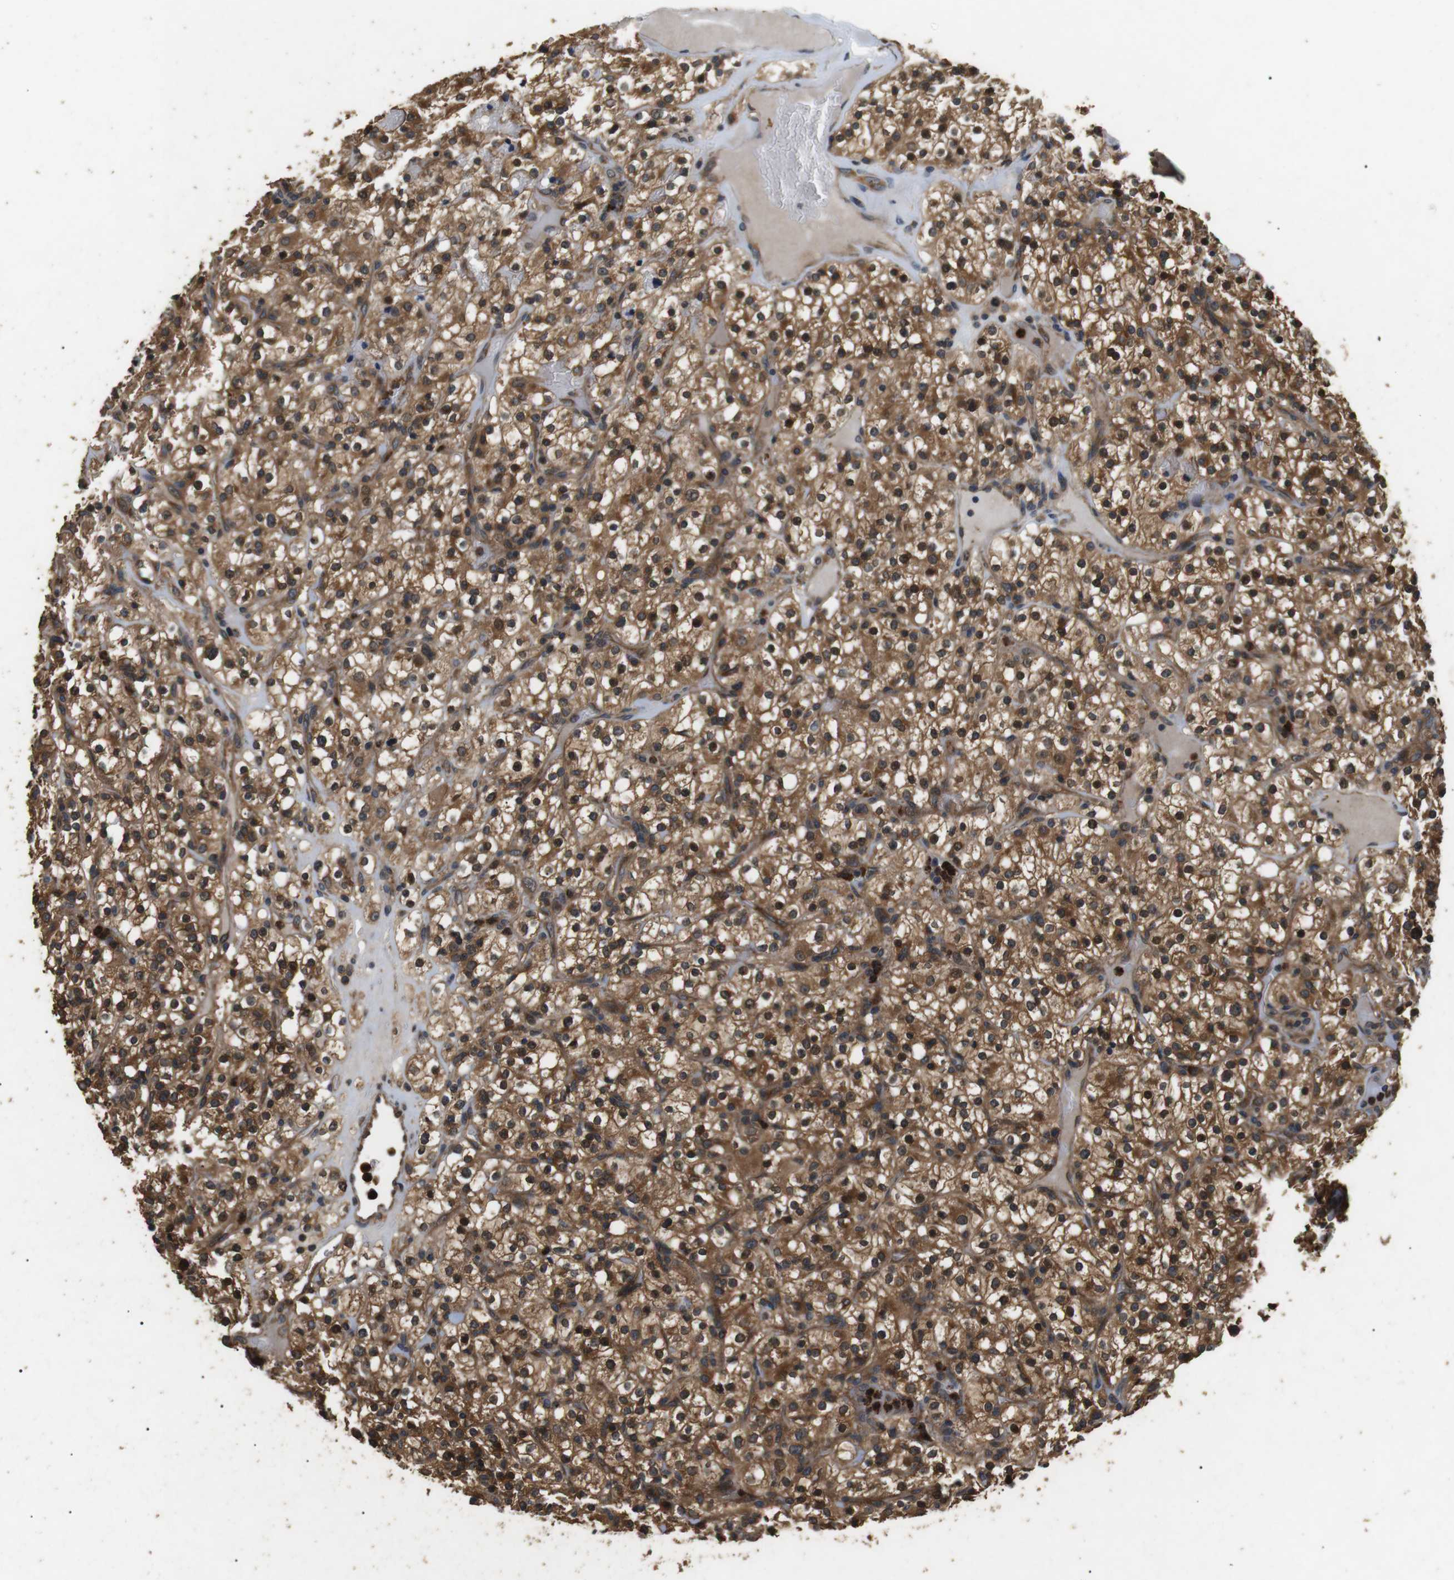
{"staining": {"intensity": "strong", "quantity": ">75%", "location": "cytoplasmic/membranous"}, "tissue": "renal cancer", "cell_type": "Tumor cells", "image_type": "cancer", "snomed": [{"axis": "morphology", "description": "Normal tissue, NOS"}, {"axis": "morphology", "description": "Adenocarcinoma, NOS"}, {"axis": "topography", "description": "Kidney"}], "caption": "Protein expression analysis of renal cancer (adenocarcinoma) displays strong cytoplasmic/membranous staining in about >75% of tumor cells. (DAB (3,3'-diaminobenzidine) IHC, brown staining for protein, blue staining for nuclei).", "gene": "TBC1D15", "patient": {"sex": "female", "age": 72}}